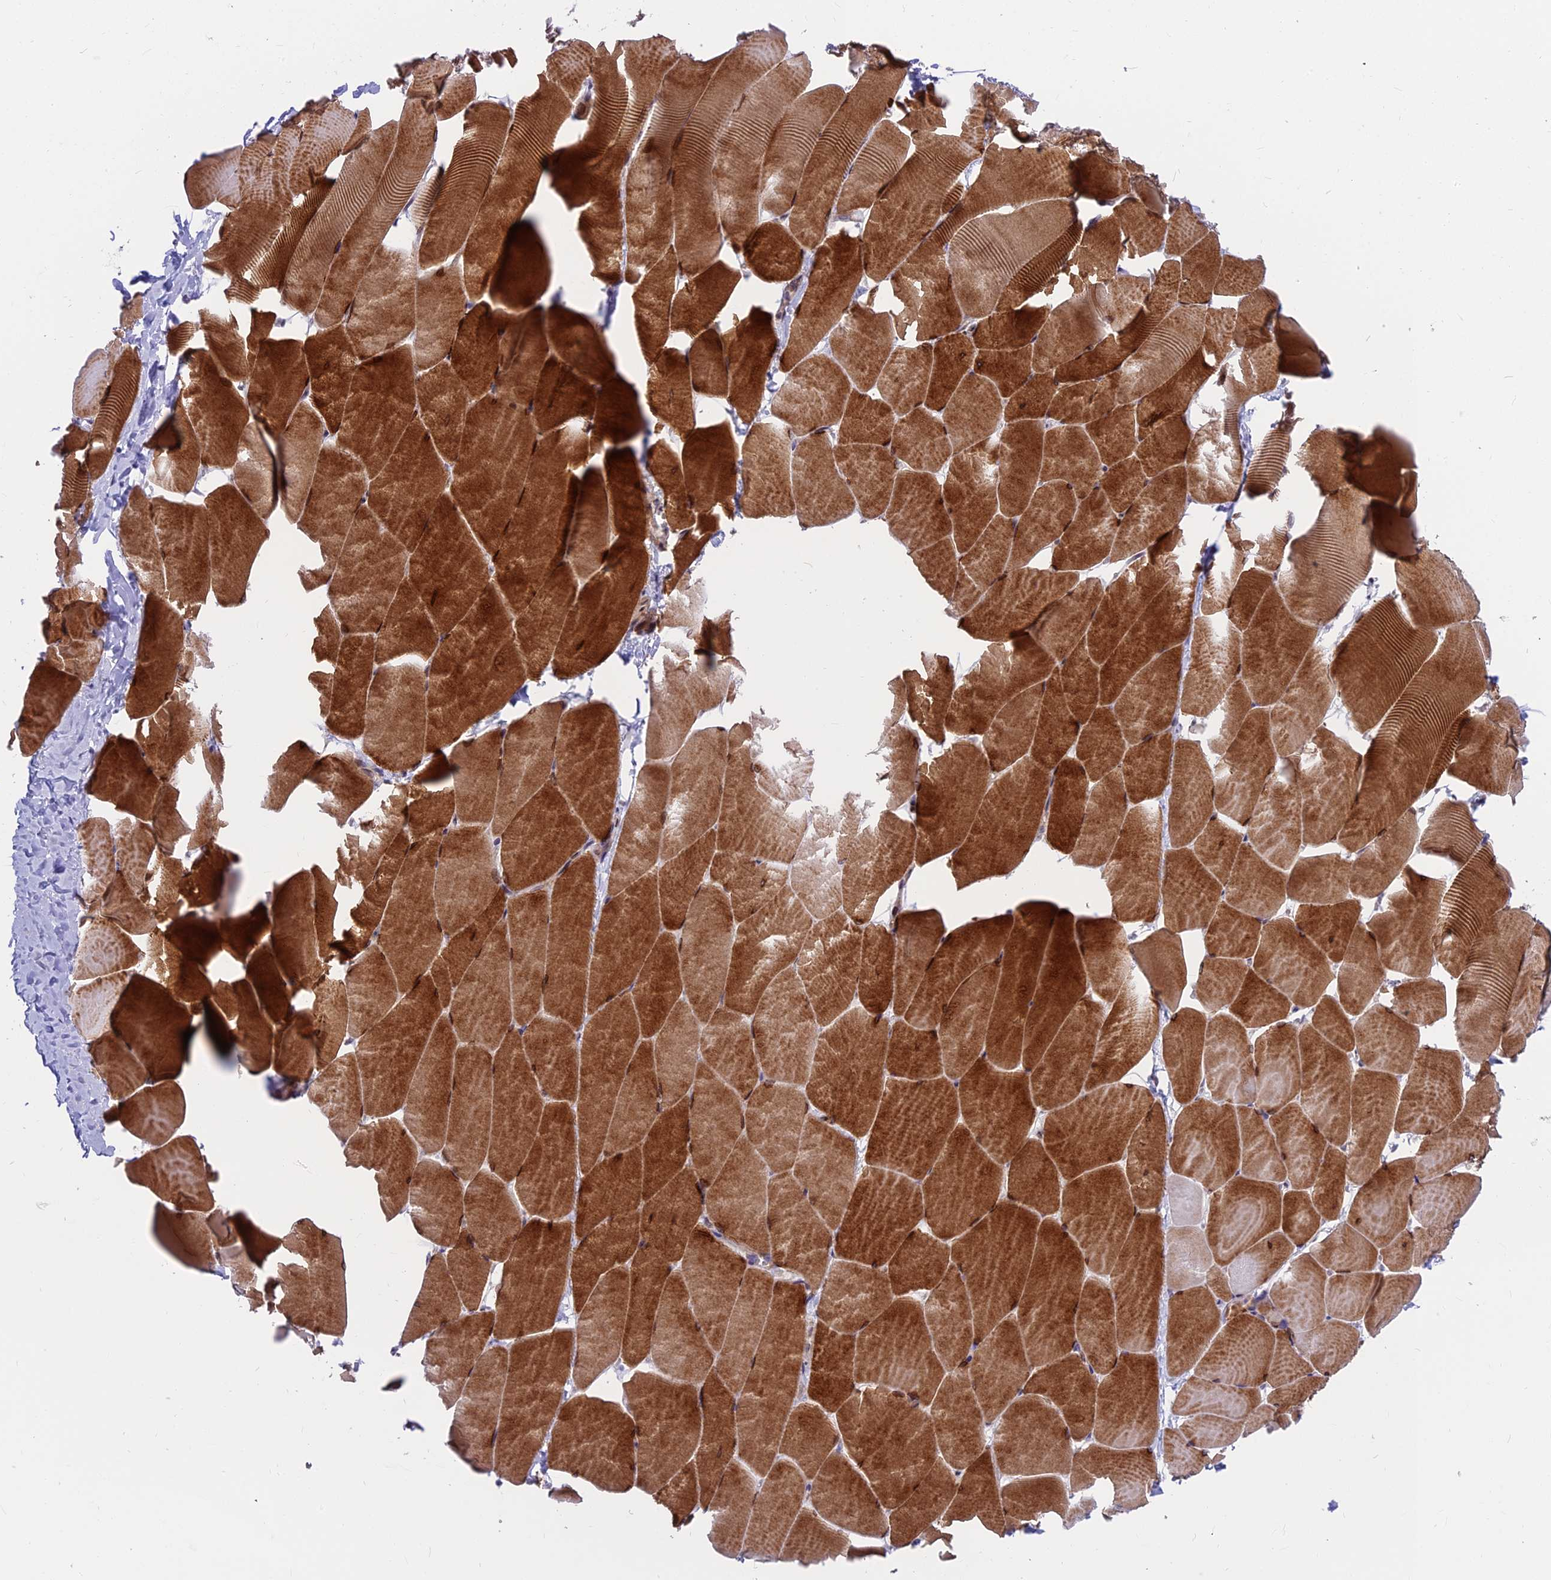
{"staining": {"intensity": "strong", "quantity": ">75%", "location": "cytoplasmic/membranous"}, "tissue": "skeletal muscle", "cell_type": "Myocytes", "image_type": "normal", "snomed": [{"axis": "morphology", "description": "Normal tissue, NOS"}, {"axis": "topography", "description": "Skeletal muscle"}], "caption": "Brown immunohistochemical staining in unremarkable skeletal muscle demonstrates strong cytoplasmic/membranous staining in about >75% of myocytes.", "gene": "HLA", "patient": {"sex": "male", "age": 25}}